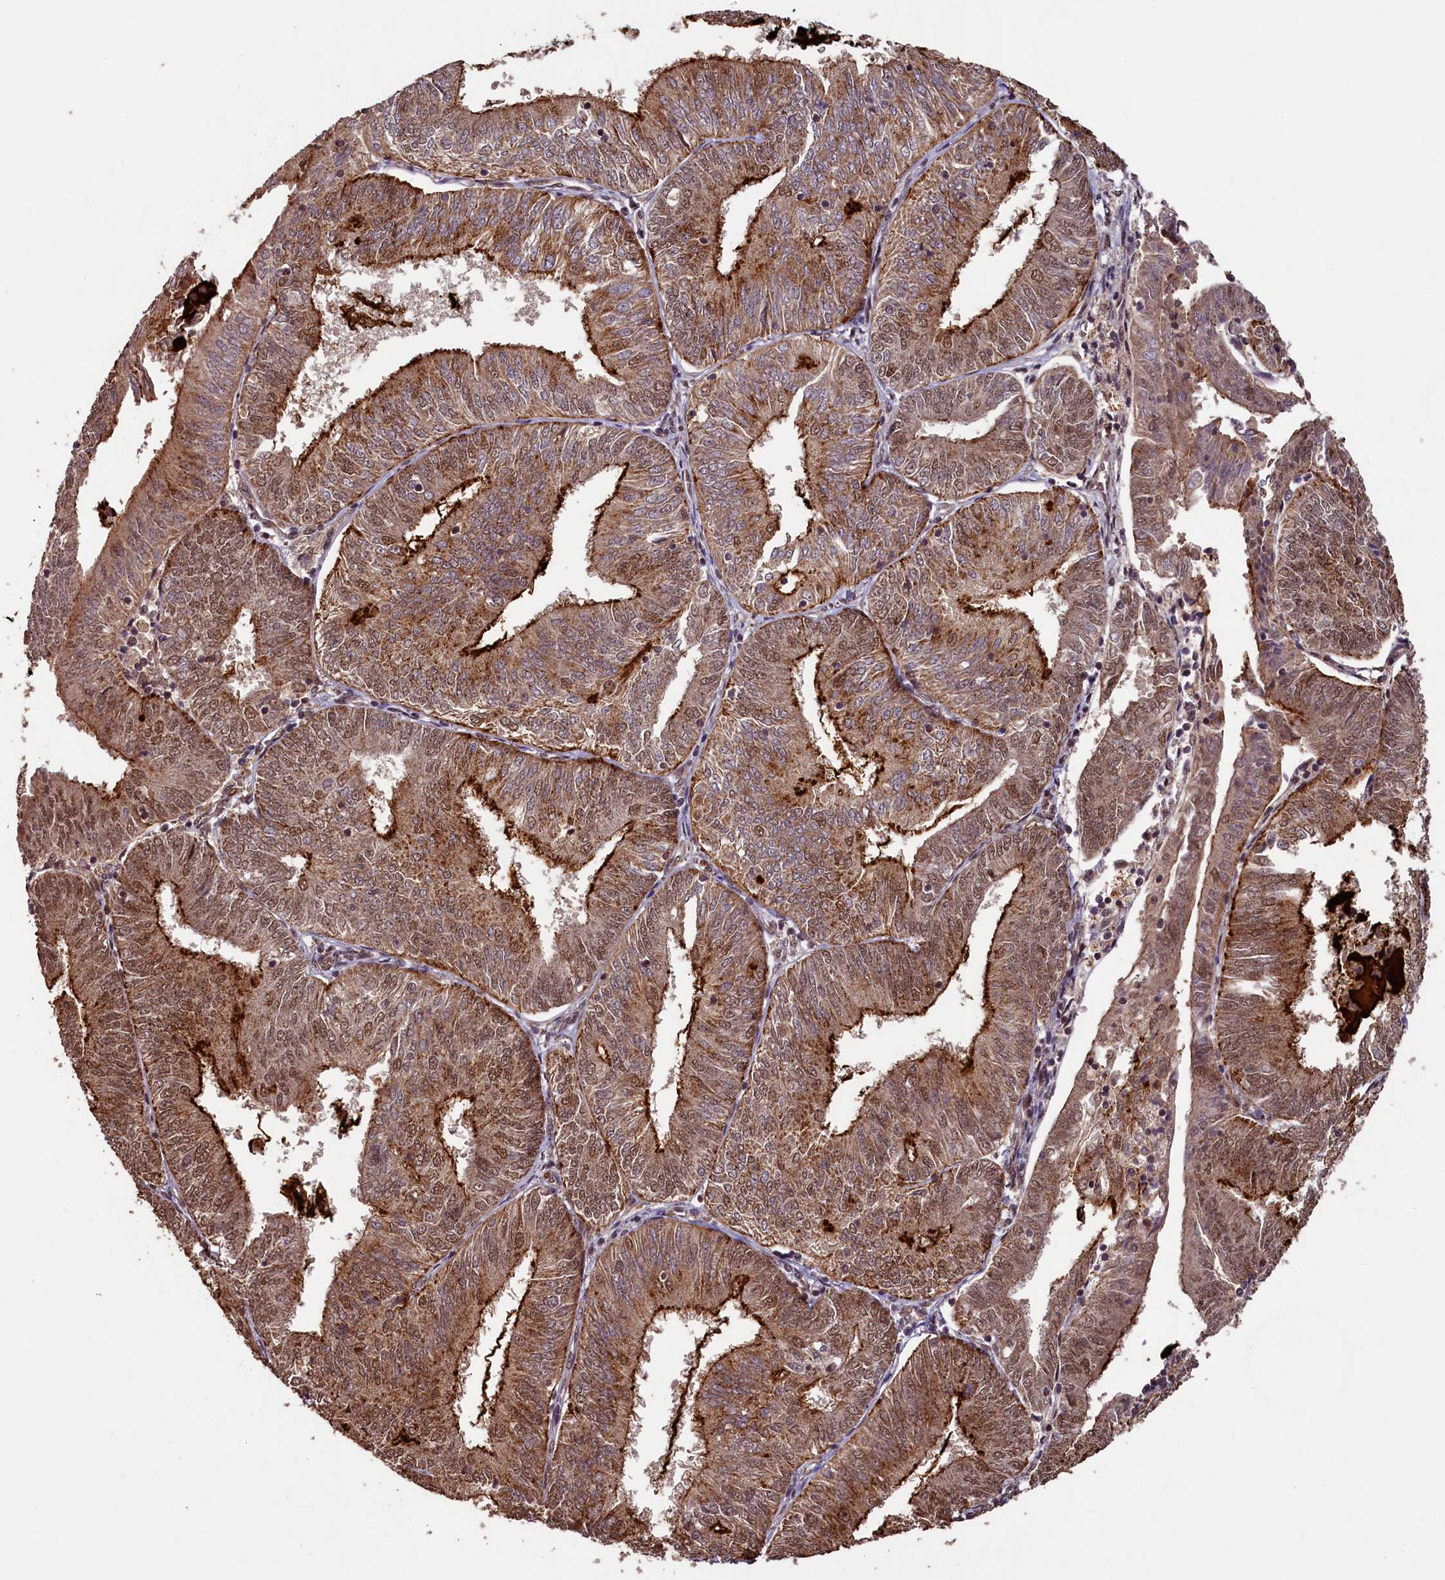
{"staining": {"intensity": "moderate", "quantity": ">75%", "location": "cytoplasmic/membranous,nuclear"}, "tissue": "endometrial cancer", "cell_type": "Tumor cells", "image_type": "cancer", "snomed": [{"axis": "morphology", "description": "Adenocarcinoma, NOS"}, {"axis": "topography", "description": "Endometrium"}], "caption": "Brown immunohistochemical staining in human endometrial adenocarcinoma exhibits moderate cytoplasmic/membranous and nuclear positivity in approximately >75% of tumor cells. (DAB IHC, brown staining for protein, blue staining for nuclei).", "gene": "SHPRH", "patient": {"sex": "female", "age": 58}}